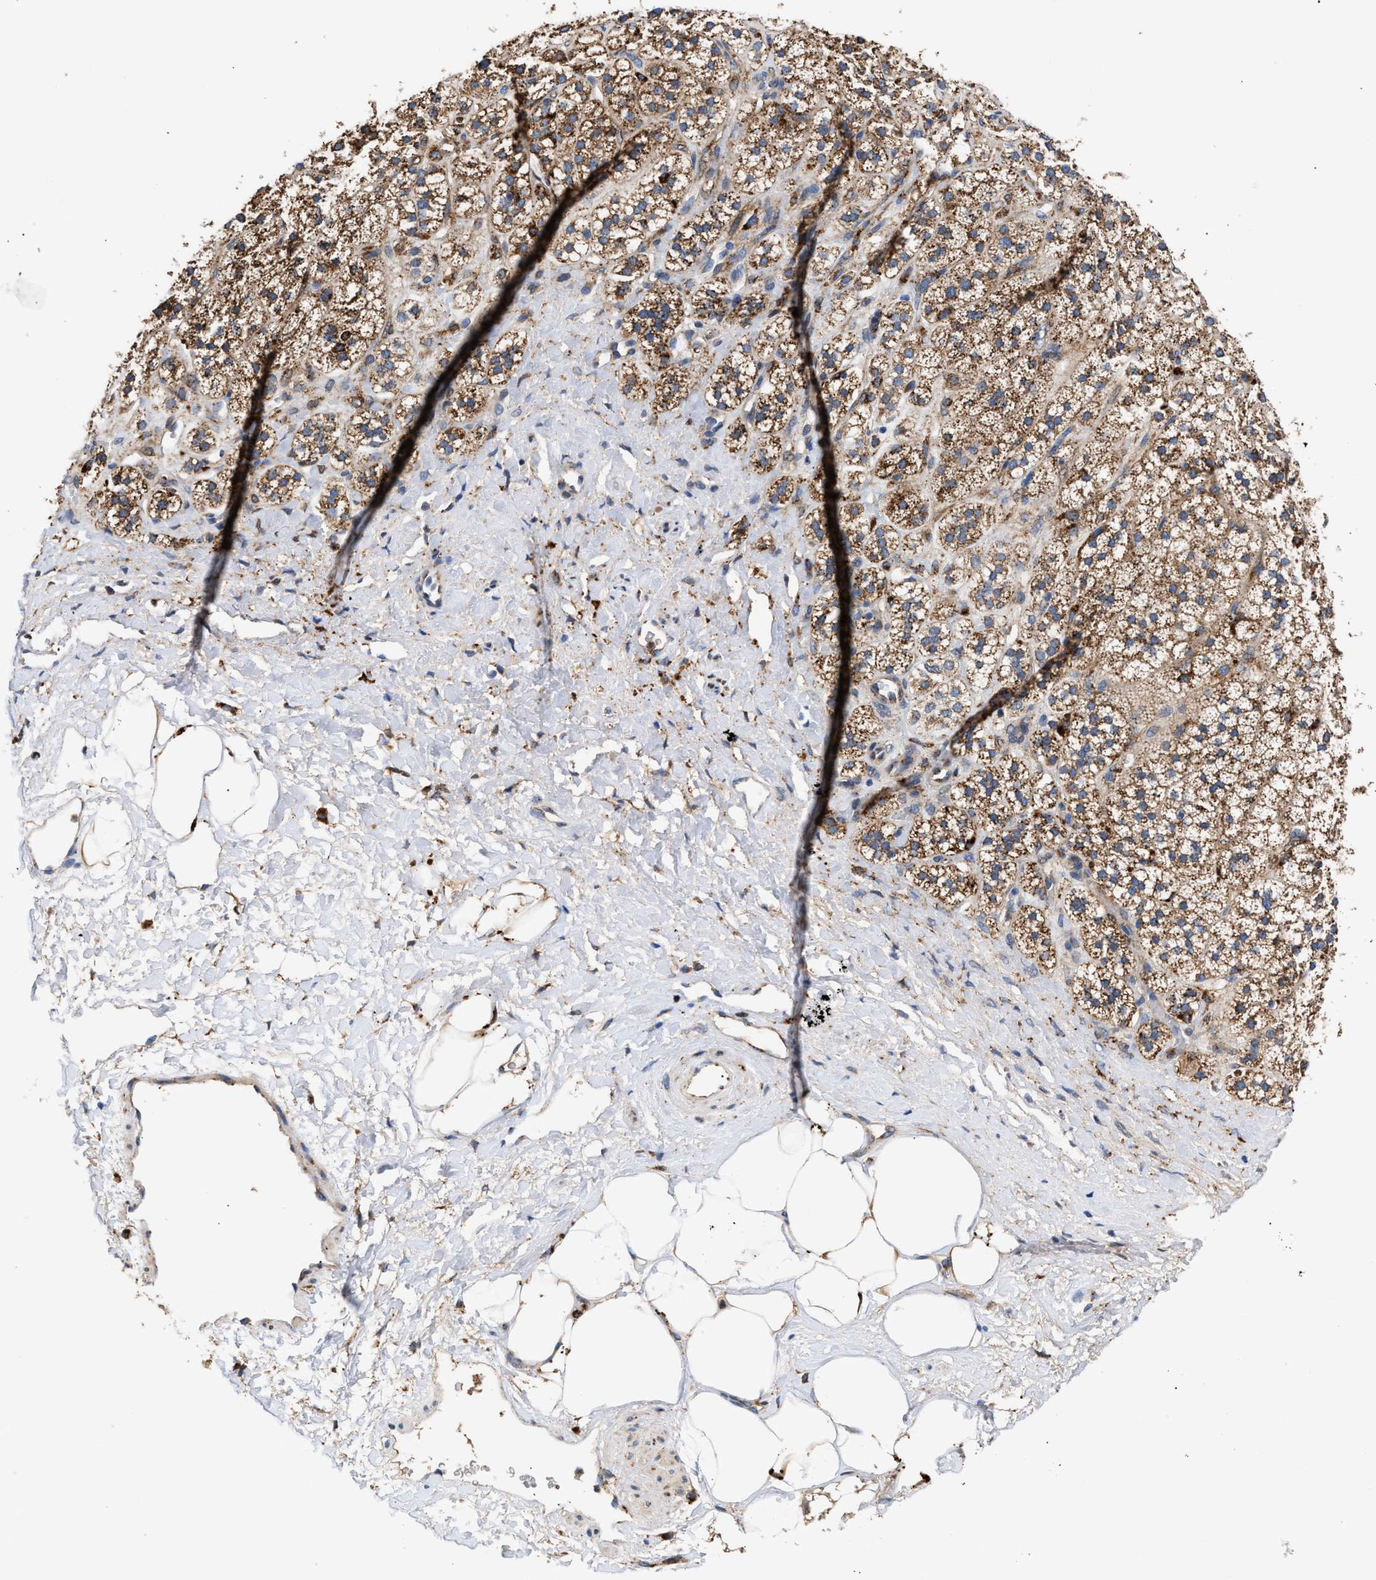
{"staining": {"intensity": "strong", "quantity": ">75%", "location": "cytoplasmic/membranous"}, "tissue": "adrenal gland", "cell_type": "Glandular cells", "image_type": "normal", "snomed": [{"axis": "morphology", "description": "Normal tissue, NOS"}, {"axis": "topography", "description": "Adrenal gland"}], "caption": "Immunohistochemistry (IHC) photomicrograph of normal human adrenal gland stained for a protein (brown), which exhibits high levels of strong cytoplasmic/membranous expression in about >75% of glandular cells.", "gene": "CCDC146", "patient": {"sex": "male", "age": 56}}